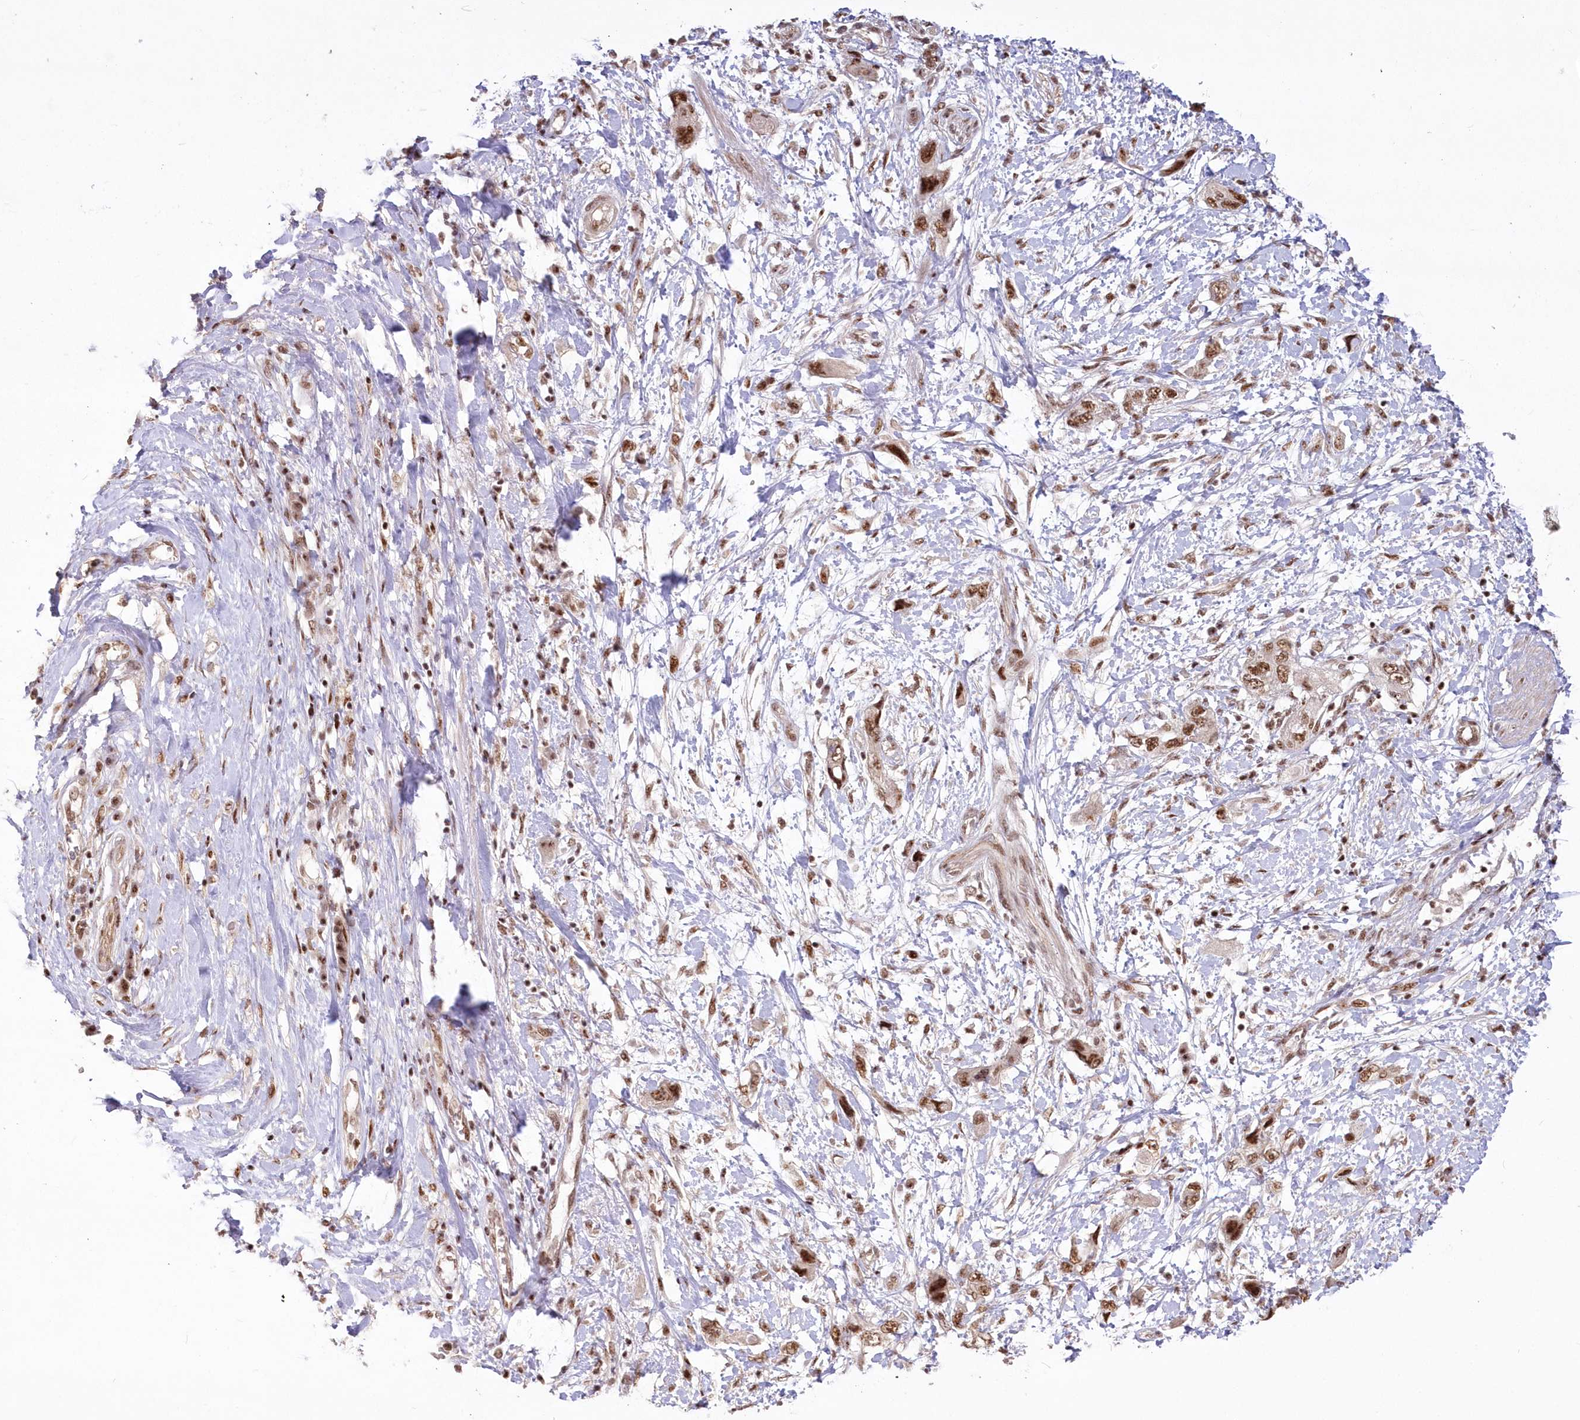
{"staining": {"intensity": "moderate", "quantity": ">75%", "location": "nuclear"}, "tissue": "pancreatic cancer", "cell_type": "Tumor cells", "image_type": "cancer", "snomed": [{"axis": "morphology", "description": "Adenocarcinoma, NOS"}, {"axis": "topography", "description": "Pancreas"}], "caption": "A medium amount of moderate nuclear positivity is present in about >75% of tumor cells in pancreatic cancer (adenocarcinoma) tissue.", "gene": "WBP1L", "patient": {"sex": "female", "age": 73}}